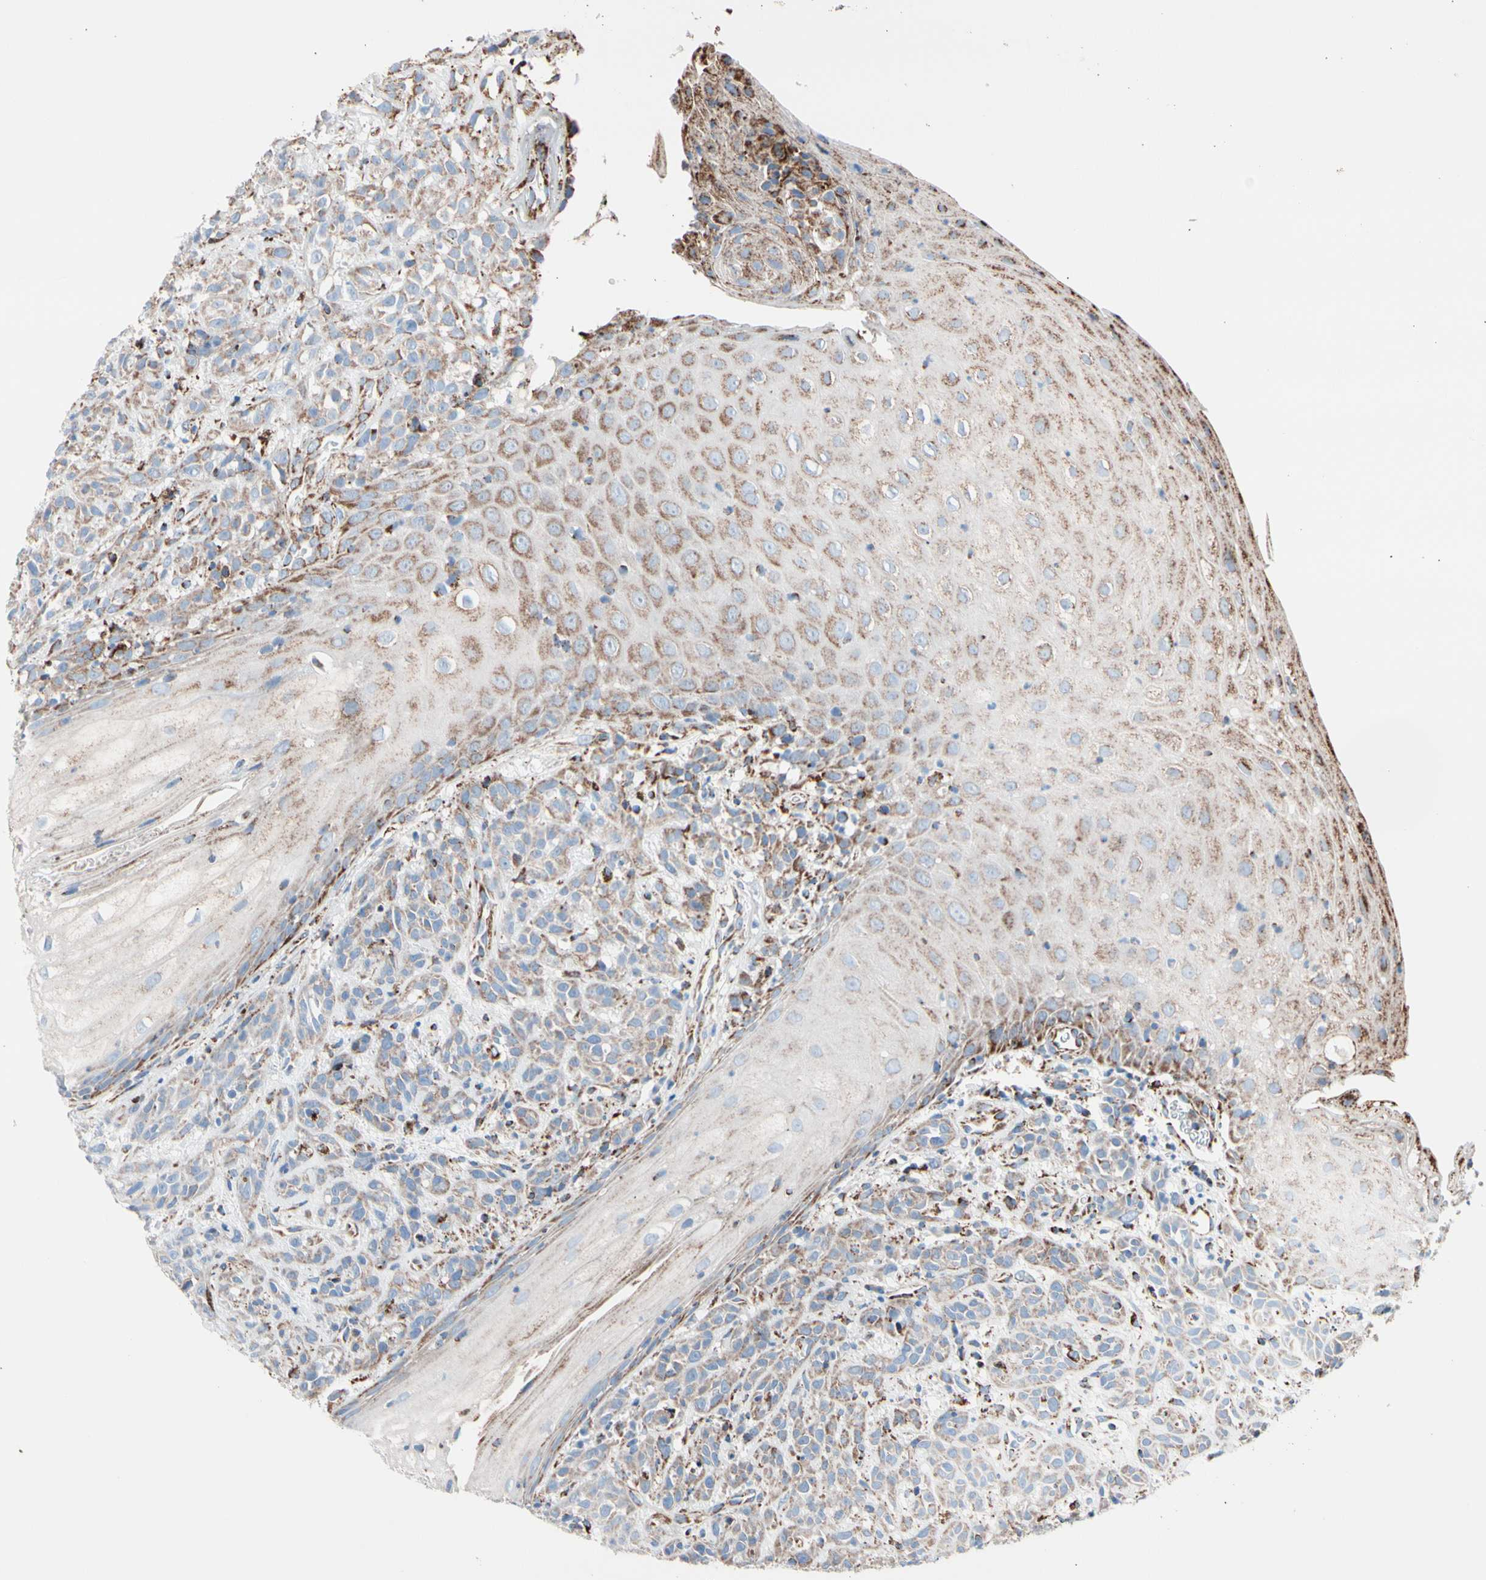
{"staining": {"intensity": "moderate", "quantity": ">75%", "location": "cytoplasmic/membranous"}, "tissue": "head and neck cancer", "cell_type": "Tumor cells", "image_type": "cancer", "snomed": [{"axis": "morphology", "description": "Normal tissue, NOS"}, {"axis": "morphology", "description": "Squamous cell carcinoma, NOS"}, {"axis": "topography", "description": "Cartilage tissue"}, {"axis": "topography", "description": "Head-Neck"}], "caption": "Immunohistochemistry (IHC) histopathology image of human head and neck cancer stained for a protein (brown), which demonstrates medium levels of moderate cytoplasmic/membranous expression in approximately >75% of tumor cells.", "gene": "HK1", "patient": {"sex": "male", "age": 62}}